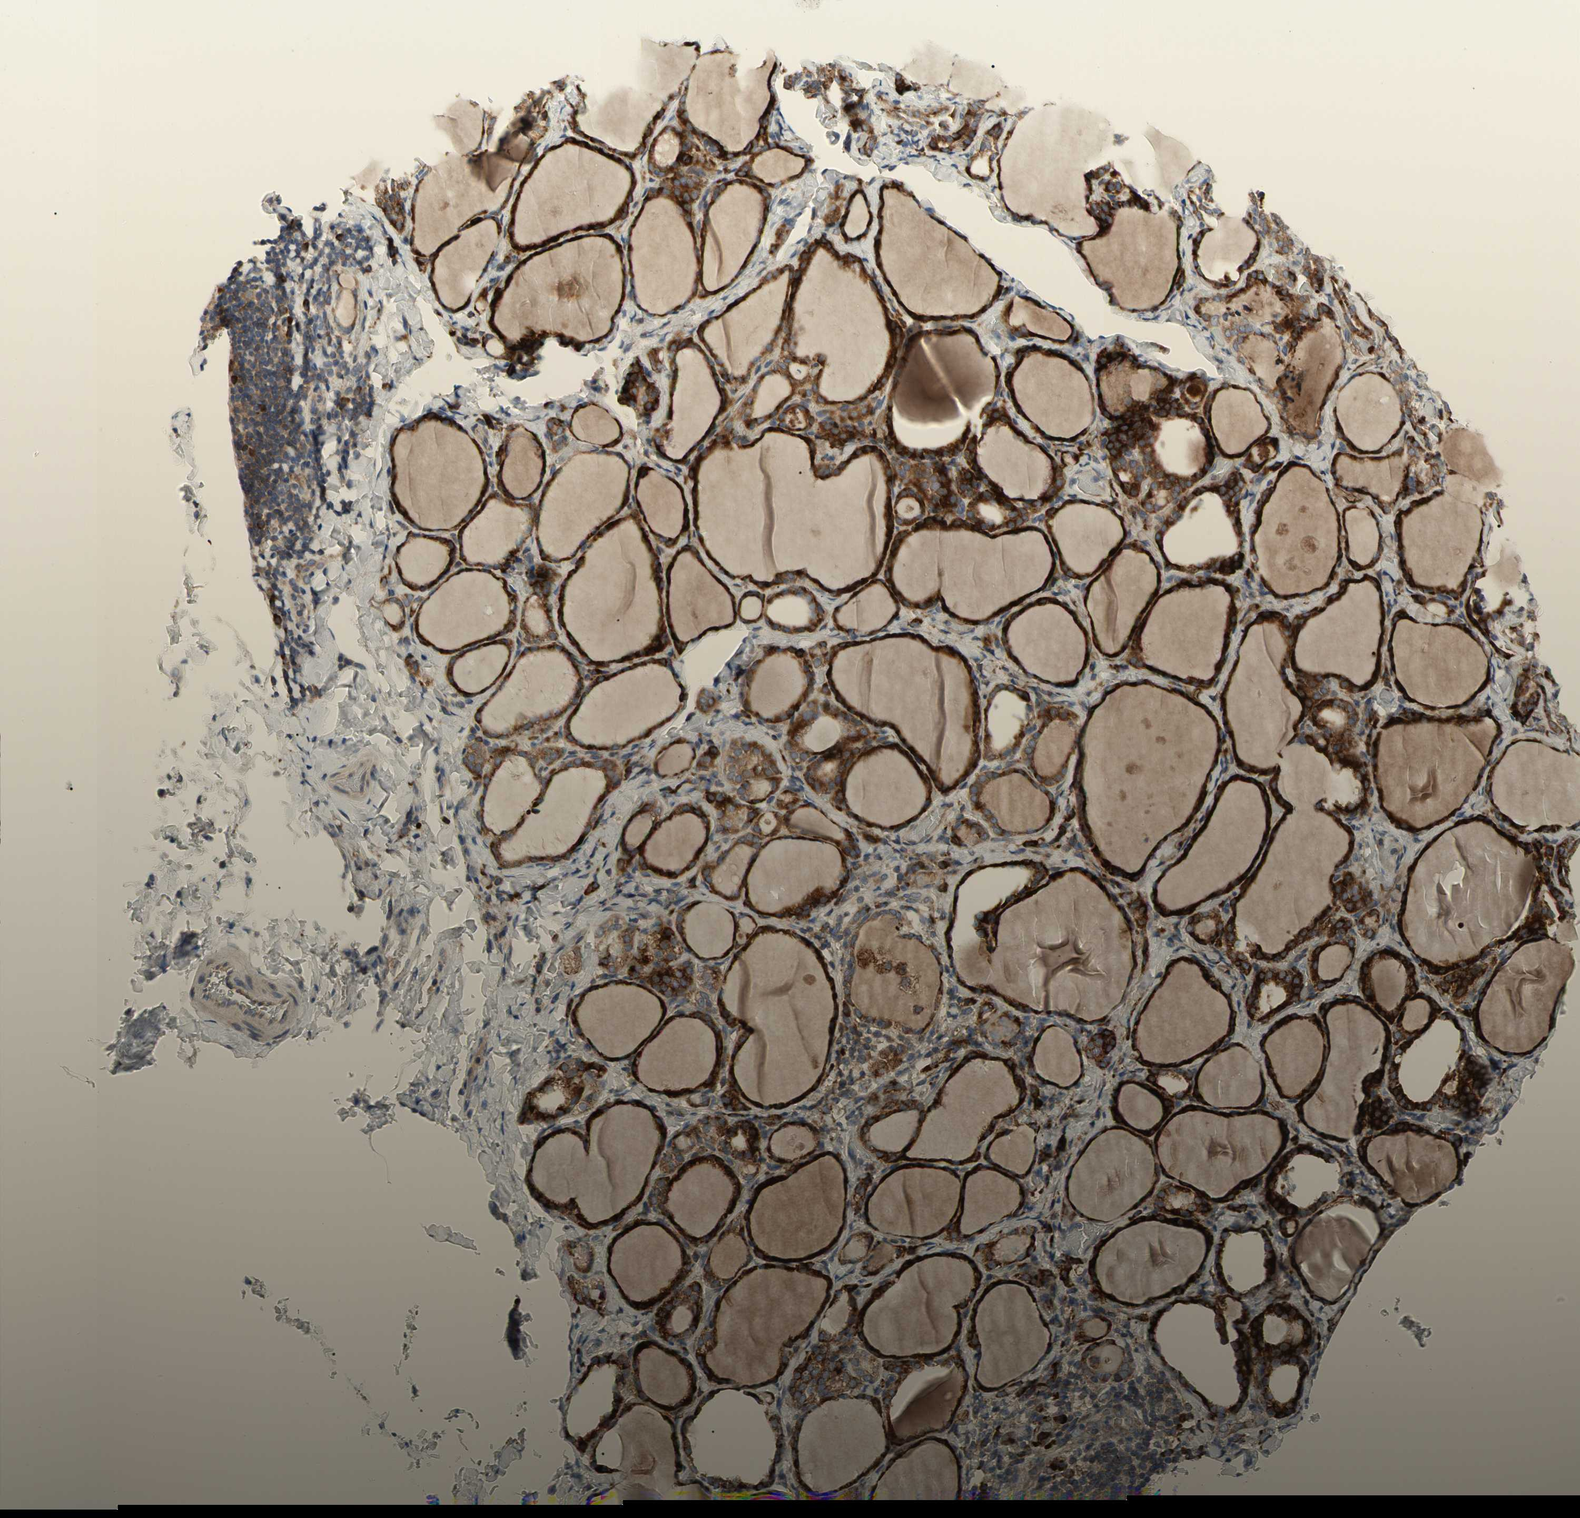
{"staining": {"intensity": "moderate", "quantity": ">75%", "location": "cytoplasmic/membranous"}, "tissue": "thyroid gland", "cell_type": "Glandular cells", "image_type": "normal", "snomed": [{"axis": "morphology", "description": "Normal tissue, NOS"}, {"axis": "morphology", "description": "Papillary adenocarcinoma, NOS"}, {"axis": "topography", "description": "Thyroid gland"}], "caption": "Protein staining by immunohistochemistry (IHC) reveals moderate cytoplasmic/membranous expression in about >75% of glandular cells in normal thyroid gland. The protein is shown in brown color, while the nuclei are stained blue.", "gene": "MMEL1", "patient": {"sex": "female", "age": 30}}